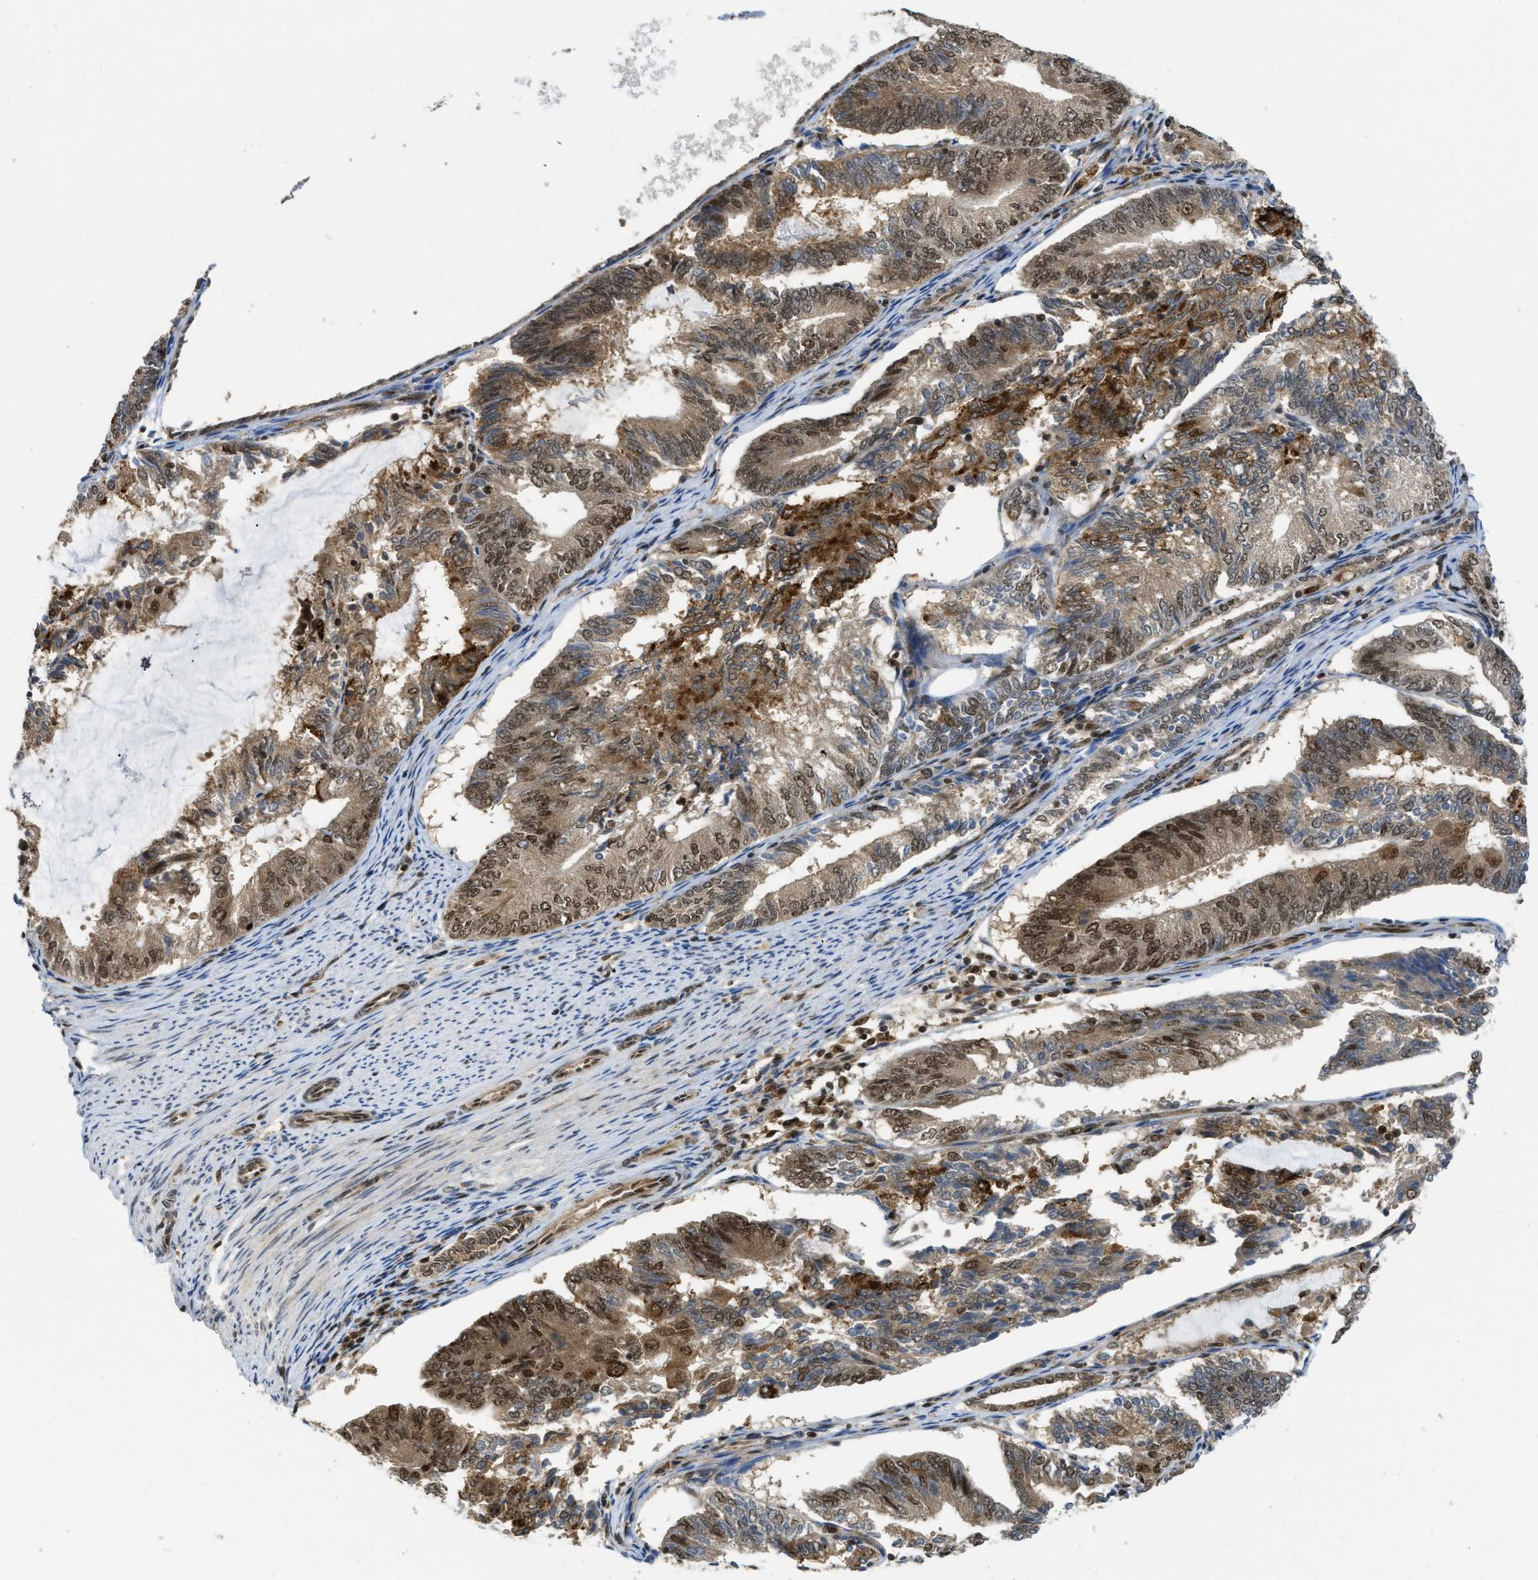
{"staining": {"intensity": "moderate", "quantity": ">75%", "location": "cytoplasmic/membranous,nuclear"}, "tissue": "endometrial cancer", "cell_type": "Tumor cells", "image_type": "cancer", "snomed": [{"axis": "morphology", "description": "Adenocarcinoma, NOS"}, {"axis": "topography", "description": "Endometrium"}], "caption": "Adenocarcinoma (endometrial) was stained to show a protein in brown. There is medium levels of moderate cytoplasmic/membranous and nuclear positivity in about >75% of tumor cells. Using DAB (3,3'-diaminobenzidine) (brown) and hematoxylin (blue) stains, captured at high magnification using brightfield microscopy.", "gene": "TACC1", "patient": {"sex": "female", "age": 81}}